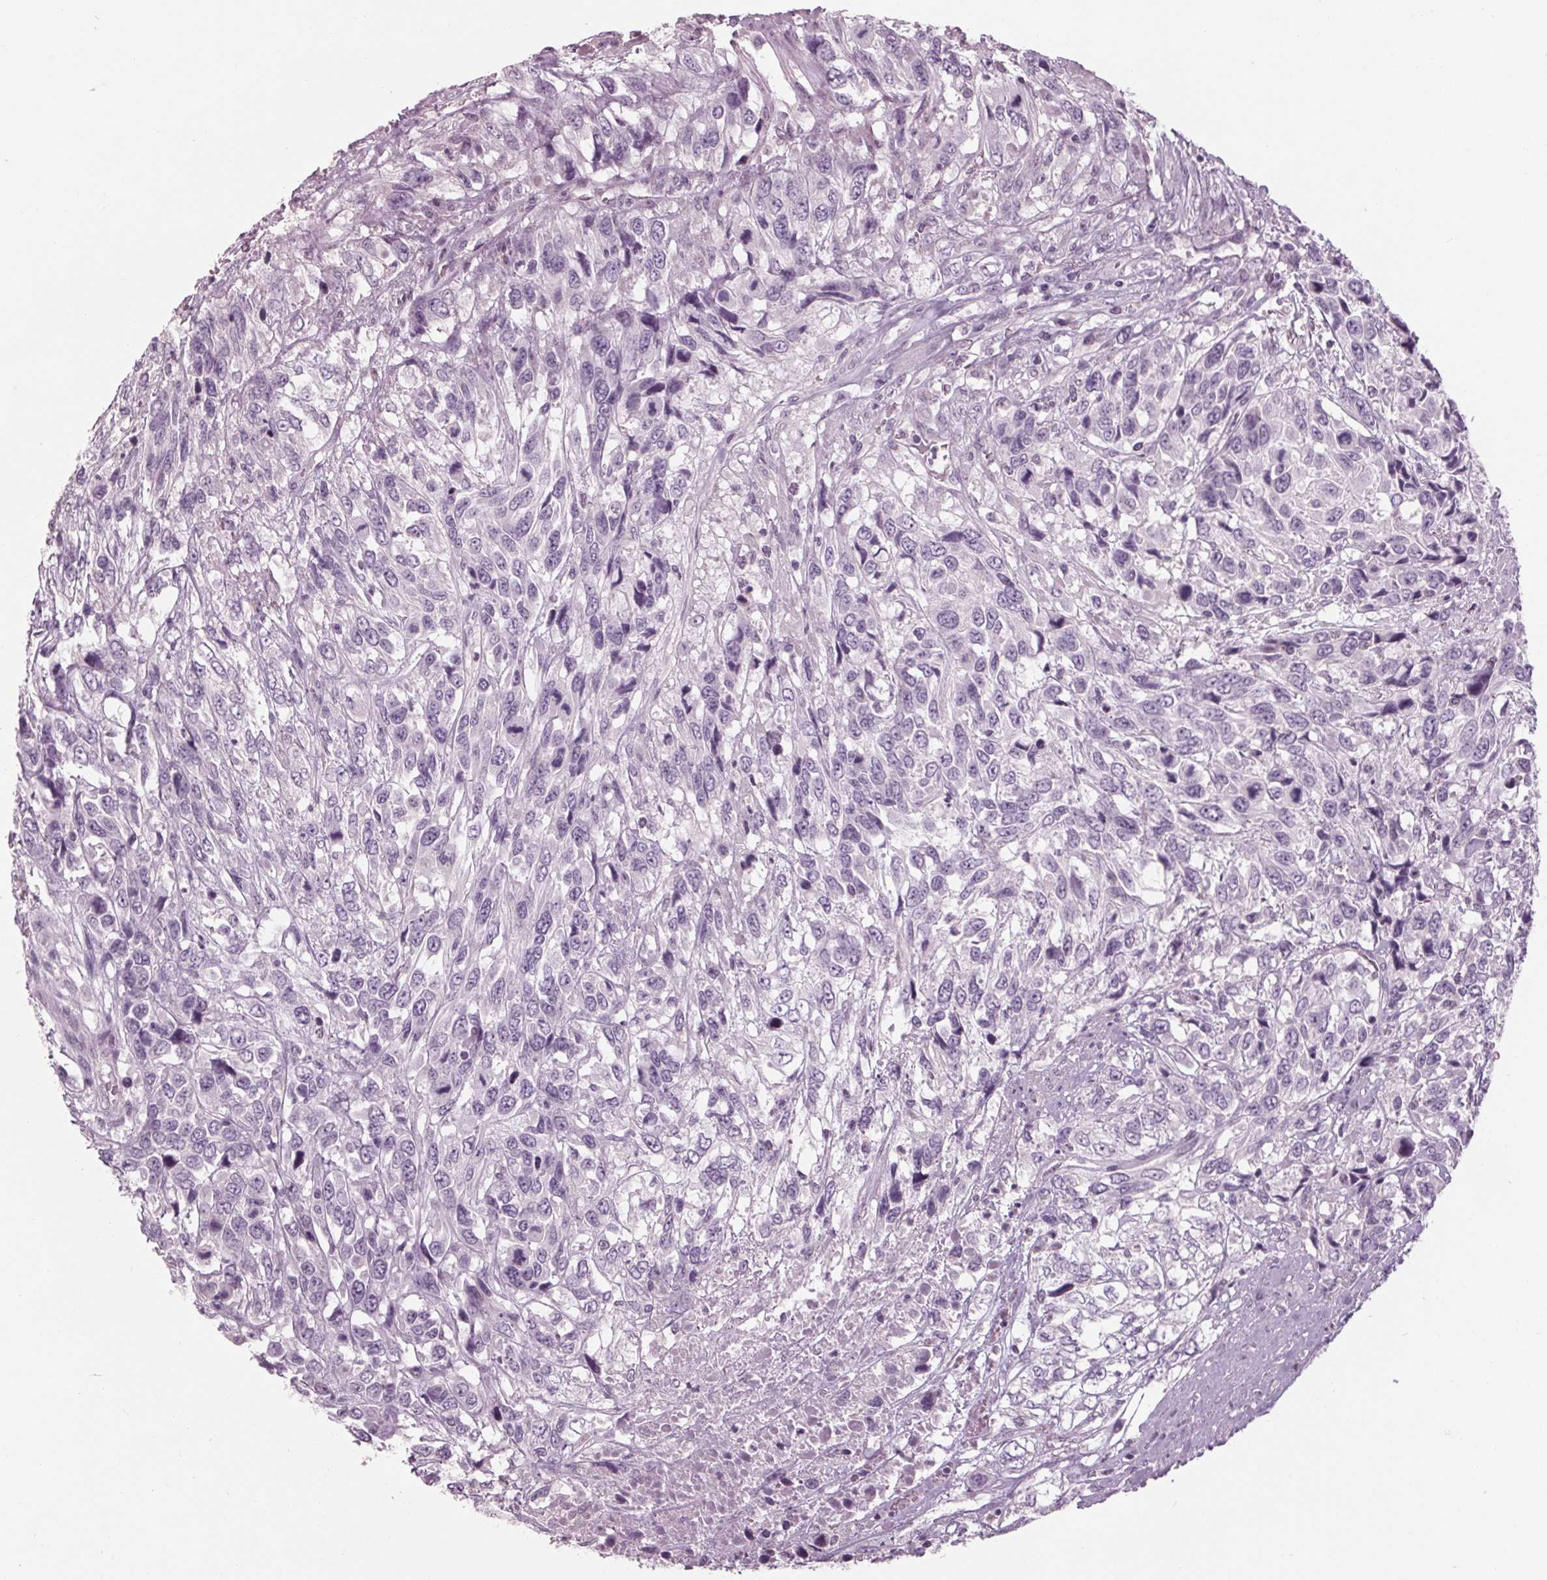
{"staining": {"intensity": "negative", "quantity": "none", "location": "none"}, "tissue": "urothelial cancer", "cell_type": "Tumor cells", "image_type": "cancer", "snomed": [{"axis": "morphology", "description": "Urothelial carcinoma, High grade"}, {"axis": "topography", "description": "Urinary bladder"}], "caption": "A high-resolution image shows IHC staining of urothelial carcinoma (high-grade), which exhibits no significant positivity in tumor cells.", "gene": "TNNC2", "patient": {"sex": "female", "age": 70}}